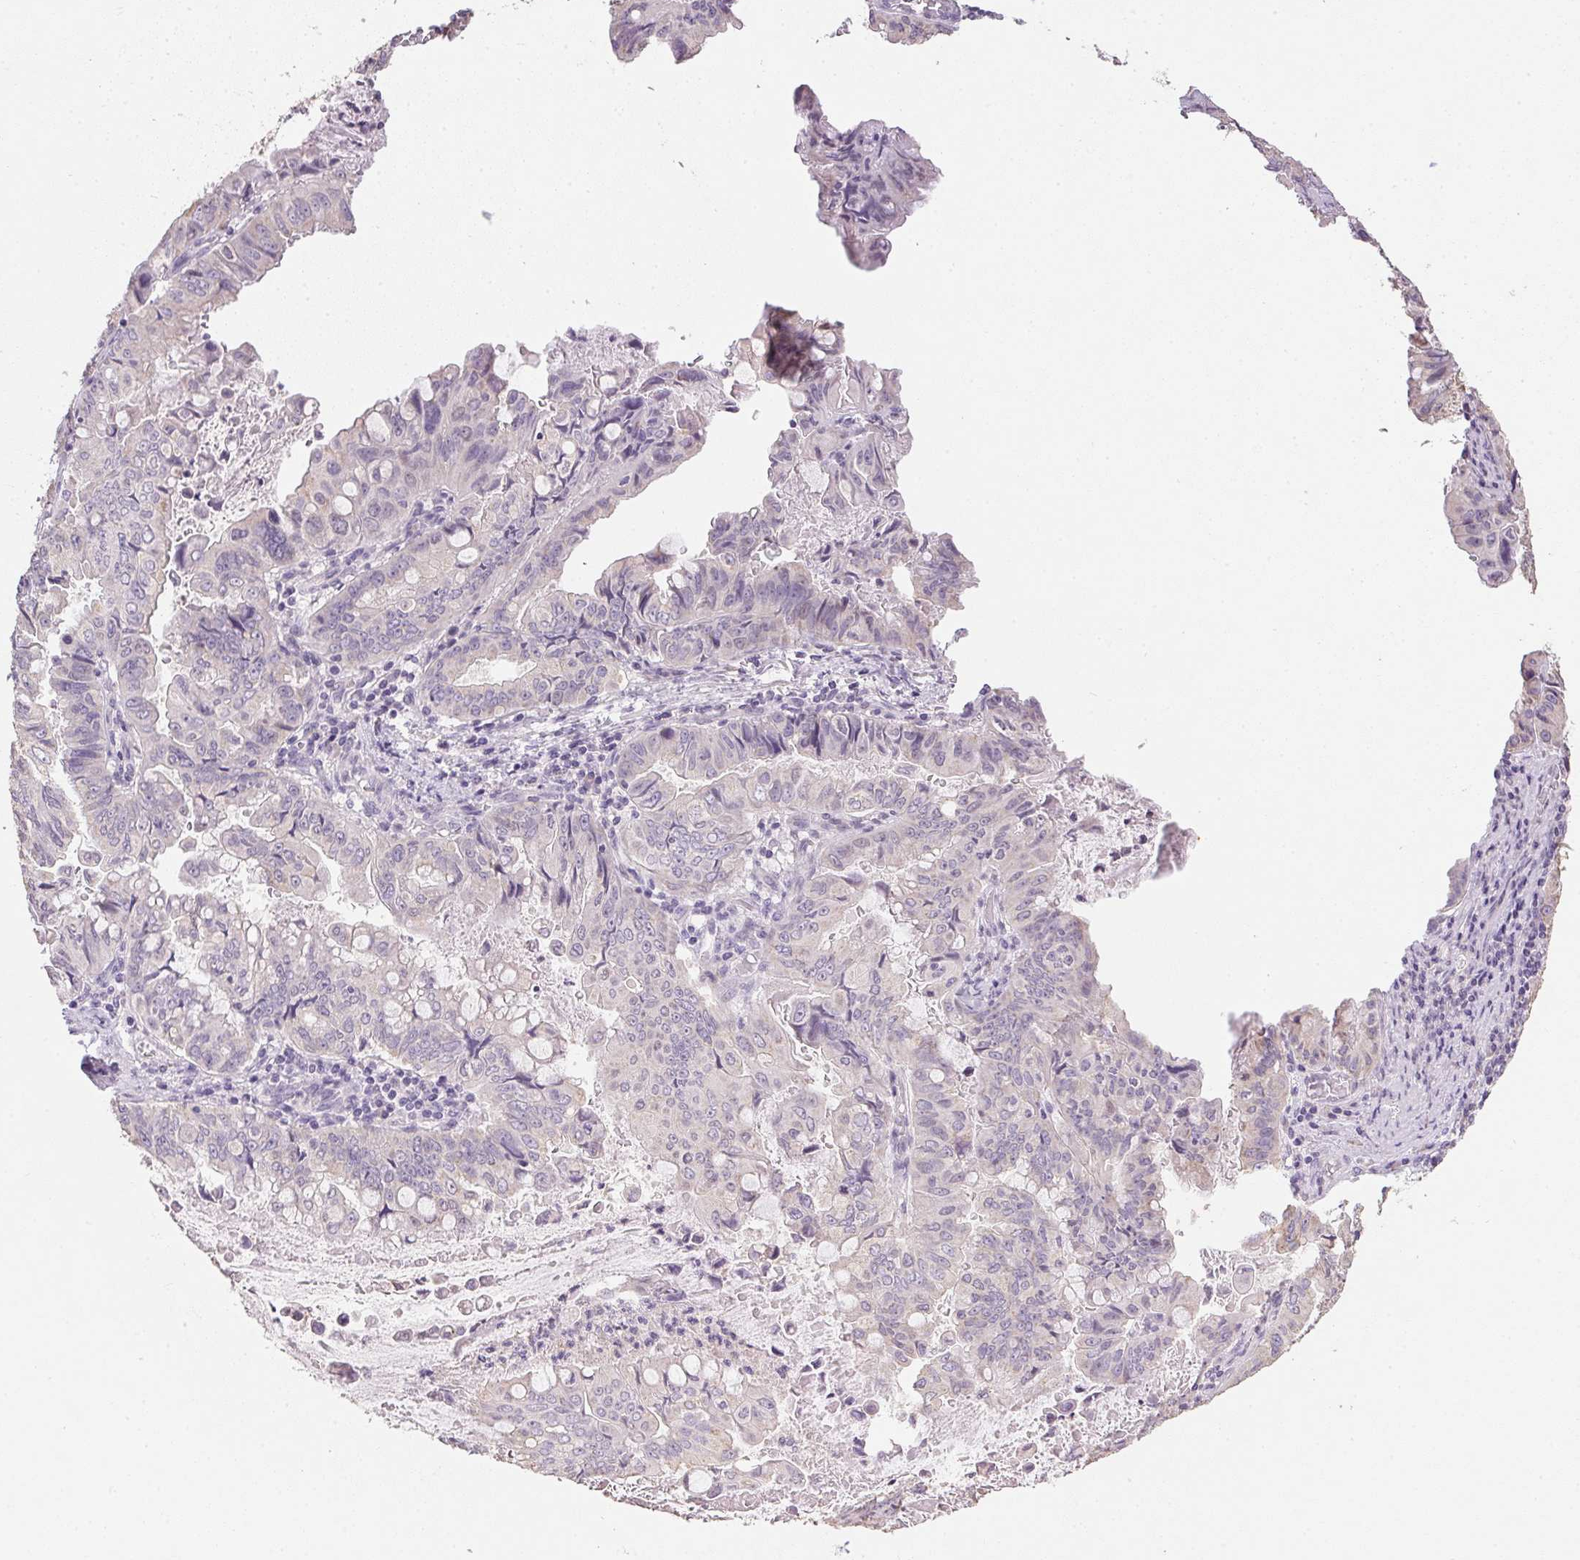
{"staining": {"intensity": "negative", "quantity": "none", "location": "none"}, "tissue": "stomach cancer", "cell_type": "Tumor cells", "image_type": "cancer", "snomed": [{"axis": "morphology", "description": "Adenocarcinoma, NOS"}, {"axis": "topography", "description": "Stomach, upper"}], "caption": "High magnification brightfield microscopy of stomach adenocarcinoma stained with DAB (3,3'-diaminobenzidine) (brown) and counterstained with hematoxylin (blue): tumor cells show no significant staining. (Brightfield microscopy of DAB (3,3'-diaminobenzidine) immunohistochemistry at high magnification).", "gene": "SPACA9", "patient": {"sex": "male", "age": 80}}